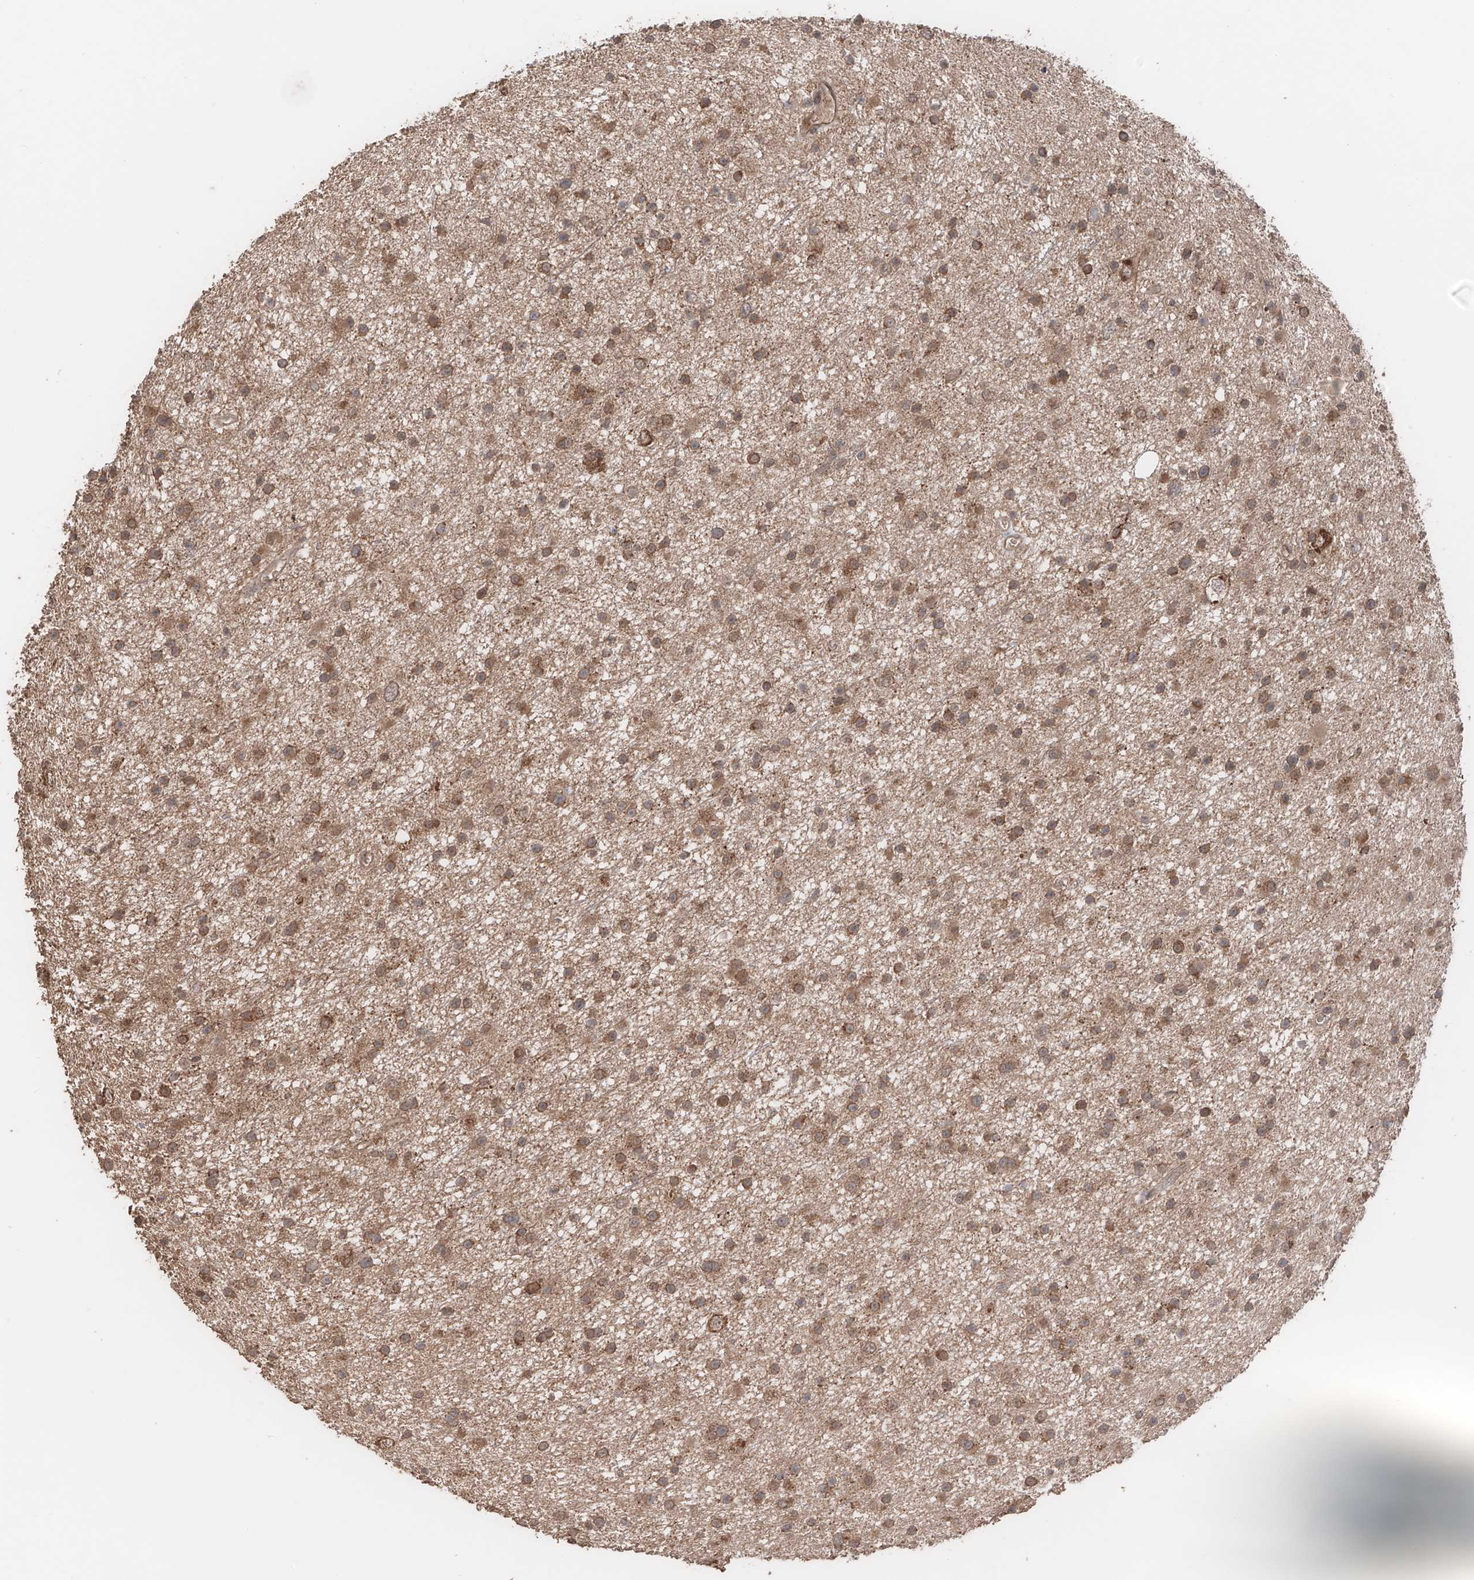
{"staining": {"intensity": "moderate", "quantity": ">75%", "location": "cytoplasmic/membranous"}, "tissue": "glioma", "cell_type": "Tumor cells", "image_type": "cancer", "snomed": [{"axis": "morphology", "description": "Glioma, malignant, Low grade"}, {"axis": "topography", "description": "Cerebral cortex"}], "caption": "Immunohistochemical staining of human glioma reveals moderate cytoplasmic/membranous protein positivity in about >75% of tumor cells.", "gene": "FAM135A", "patient": {"sex": "female", "age": 39}}